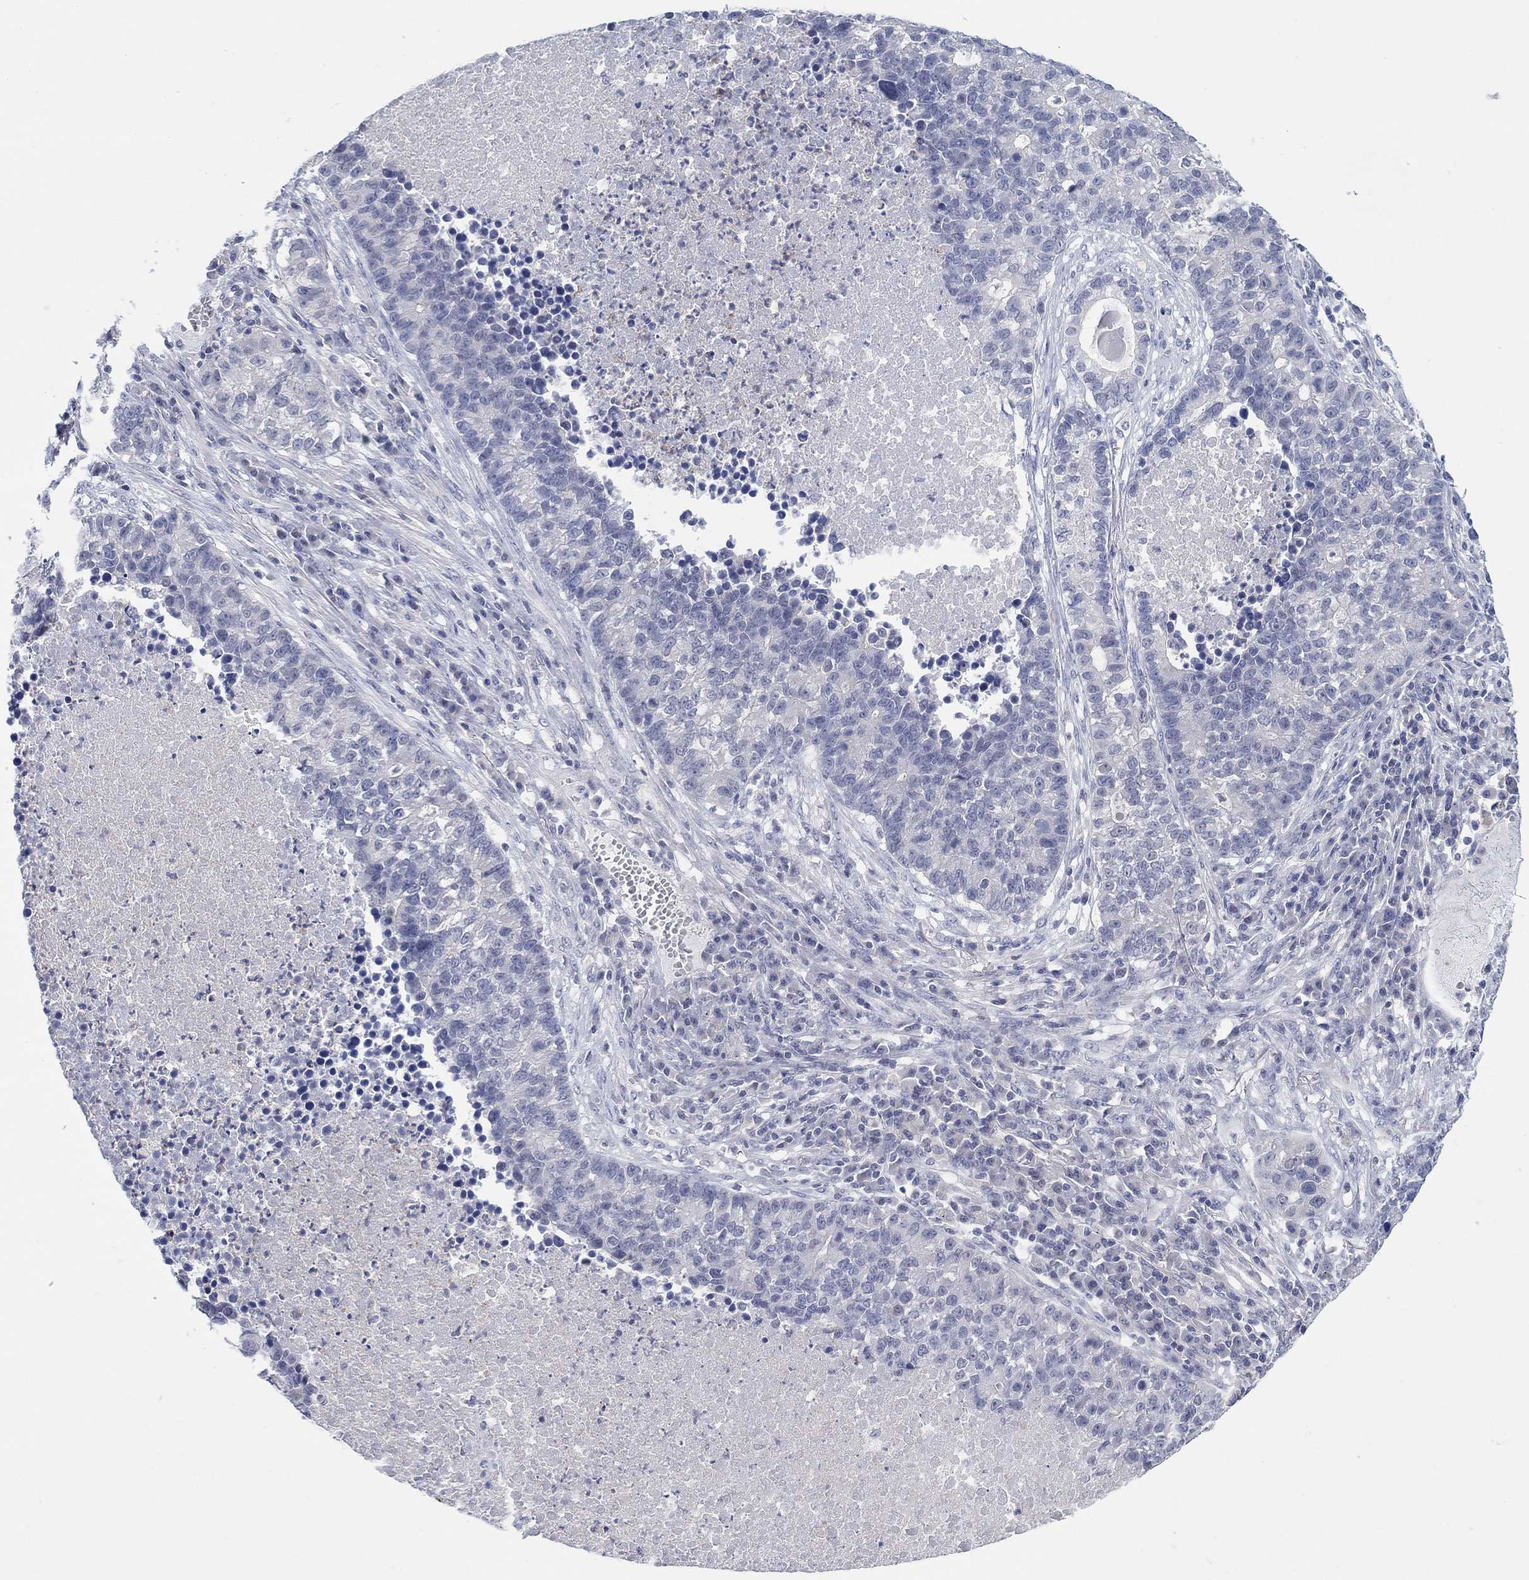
{"staining": {"intensity": "negative", "quantity": "none", "location": "none"}, "tissue": "lung cancer", "cell_type": "Tumor cells", "image_type": "cancer", "snomed": [{"axis": "morphology", "description": "Adenocarcinoma, NOS"}, {"axis": "topography", "description": "Lung"}], "caption": "This is an immunohistochemistry (IHC) image of human adenocarcinoma (lung). There is no positivity in tumor cells.", "gene": "FER1L6", "patient": {"sex": "male", "age": 57}}